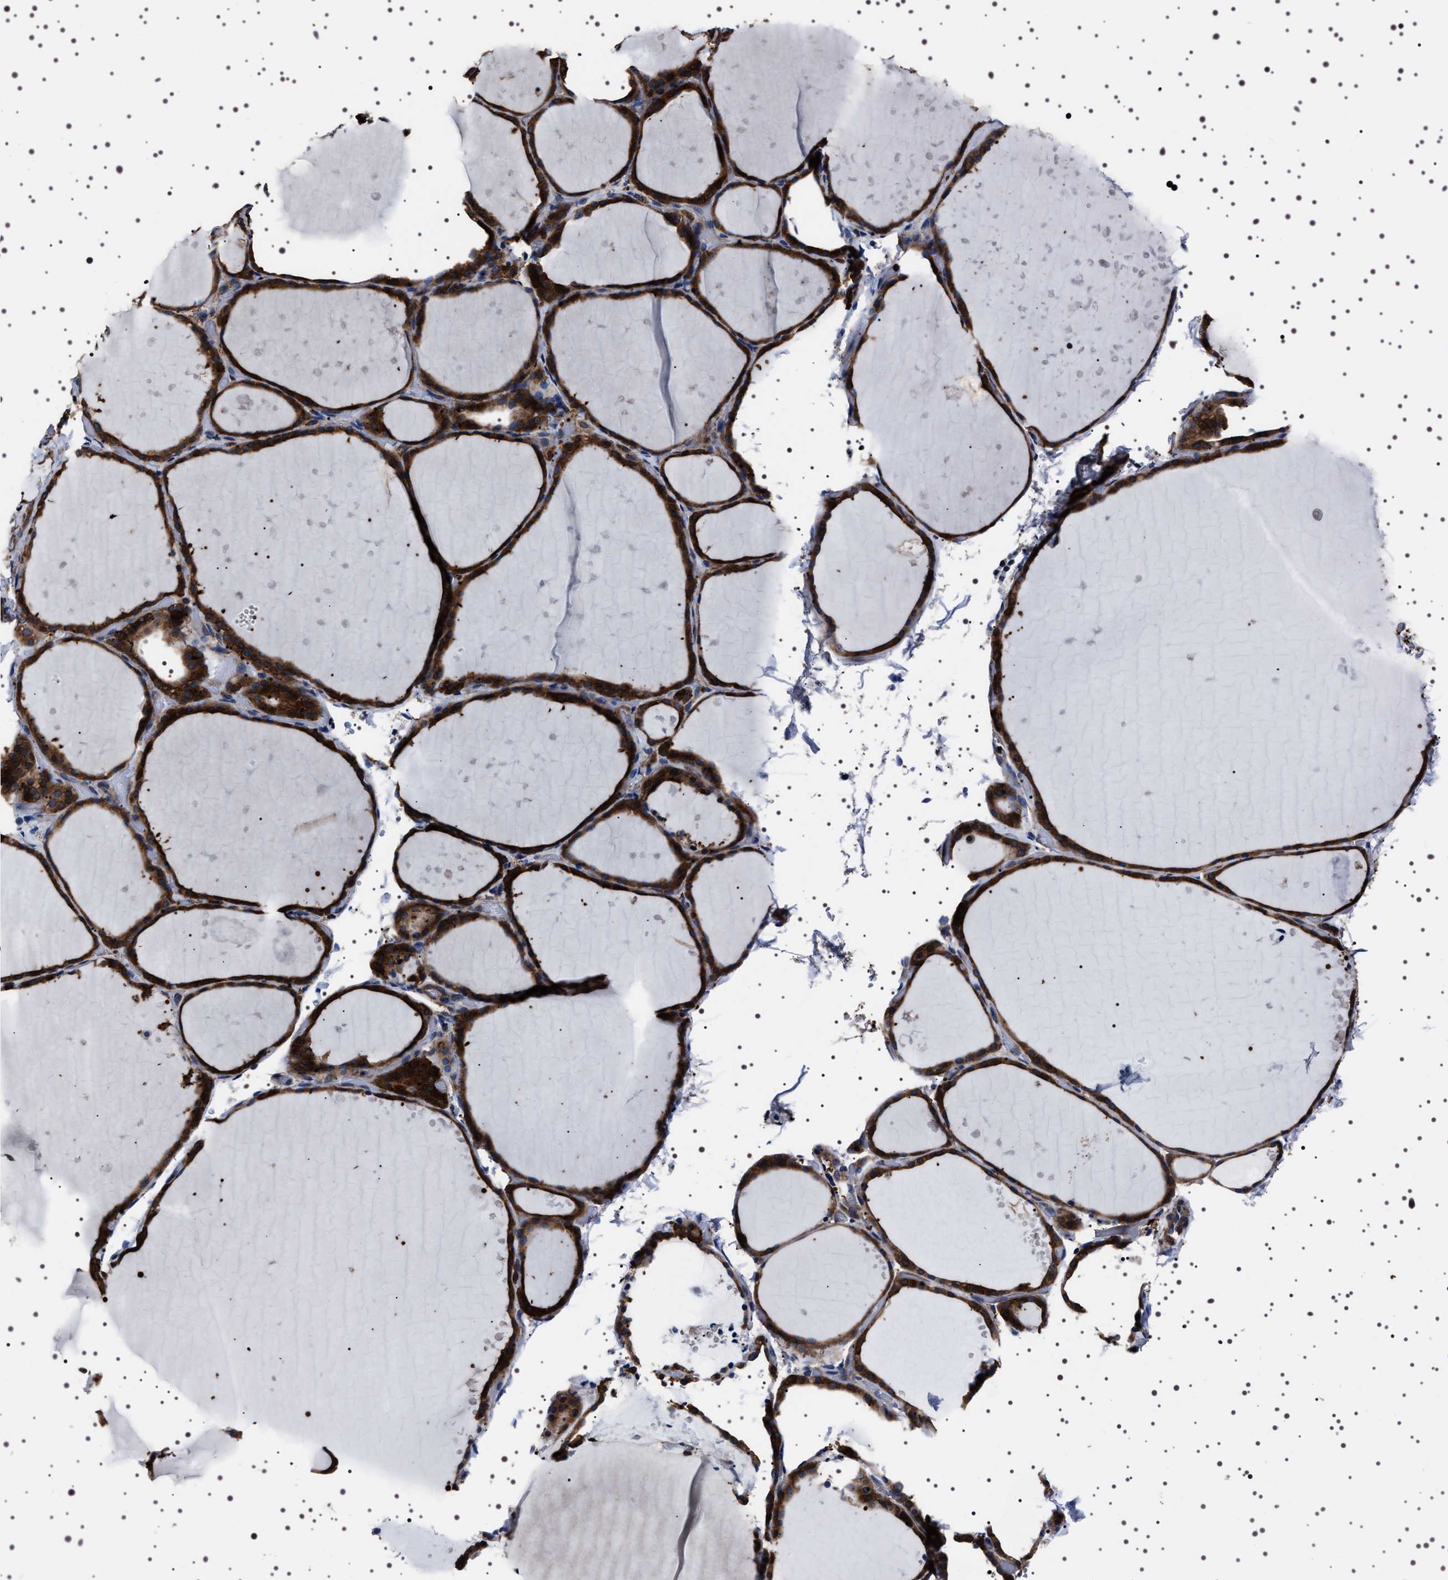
{"staining": {"intensity": "strong", "quantity": ">75%", "location": "cytoplasmic/membranous"}, "tissue": "thyroid gland", "cell_type": "Glandular cells", "image_type": "normal", "snomed": [{"axis": "morphology", "description": "Normal tissue, NOS"}, {"axis": "topography", "description": "Thyroid gland"}], "caption": "A high-resolution photomicrograph shows immunohistochemistry staining of benign thyroid gland, which shows strong cytoplasmic/membranous positivity in about >75% of glandular cells. (brown staining indicates protein expression, while blue staining denotes nuclei).", "gene": "WDR1", "patient": {"sex": "female", "age": 44}}